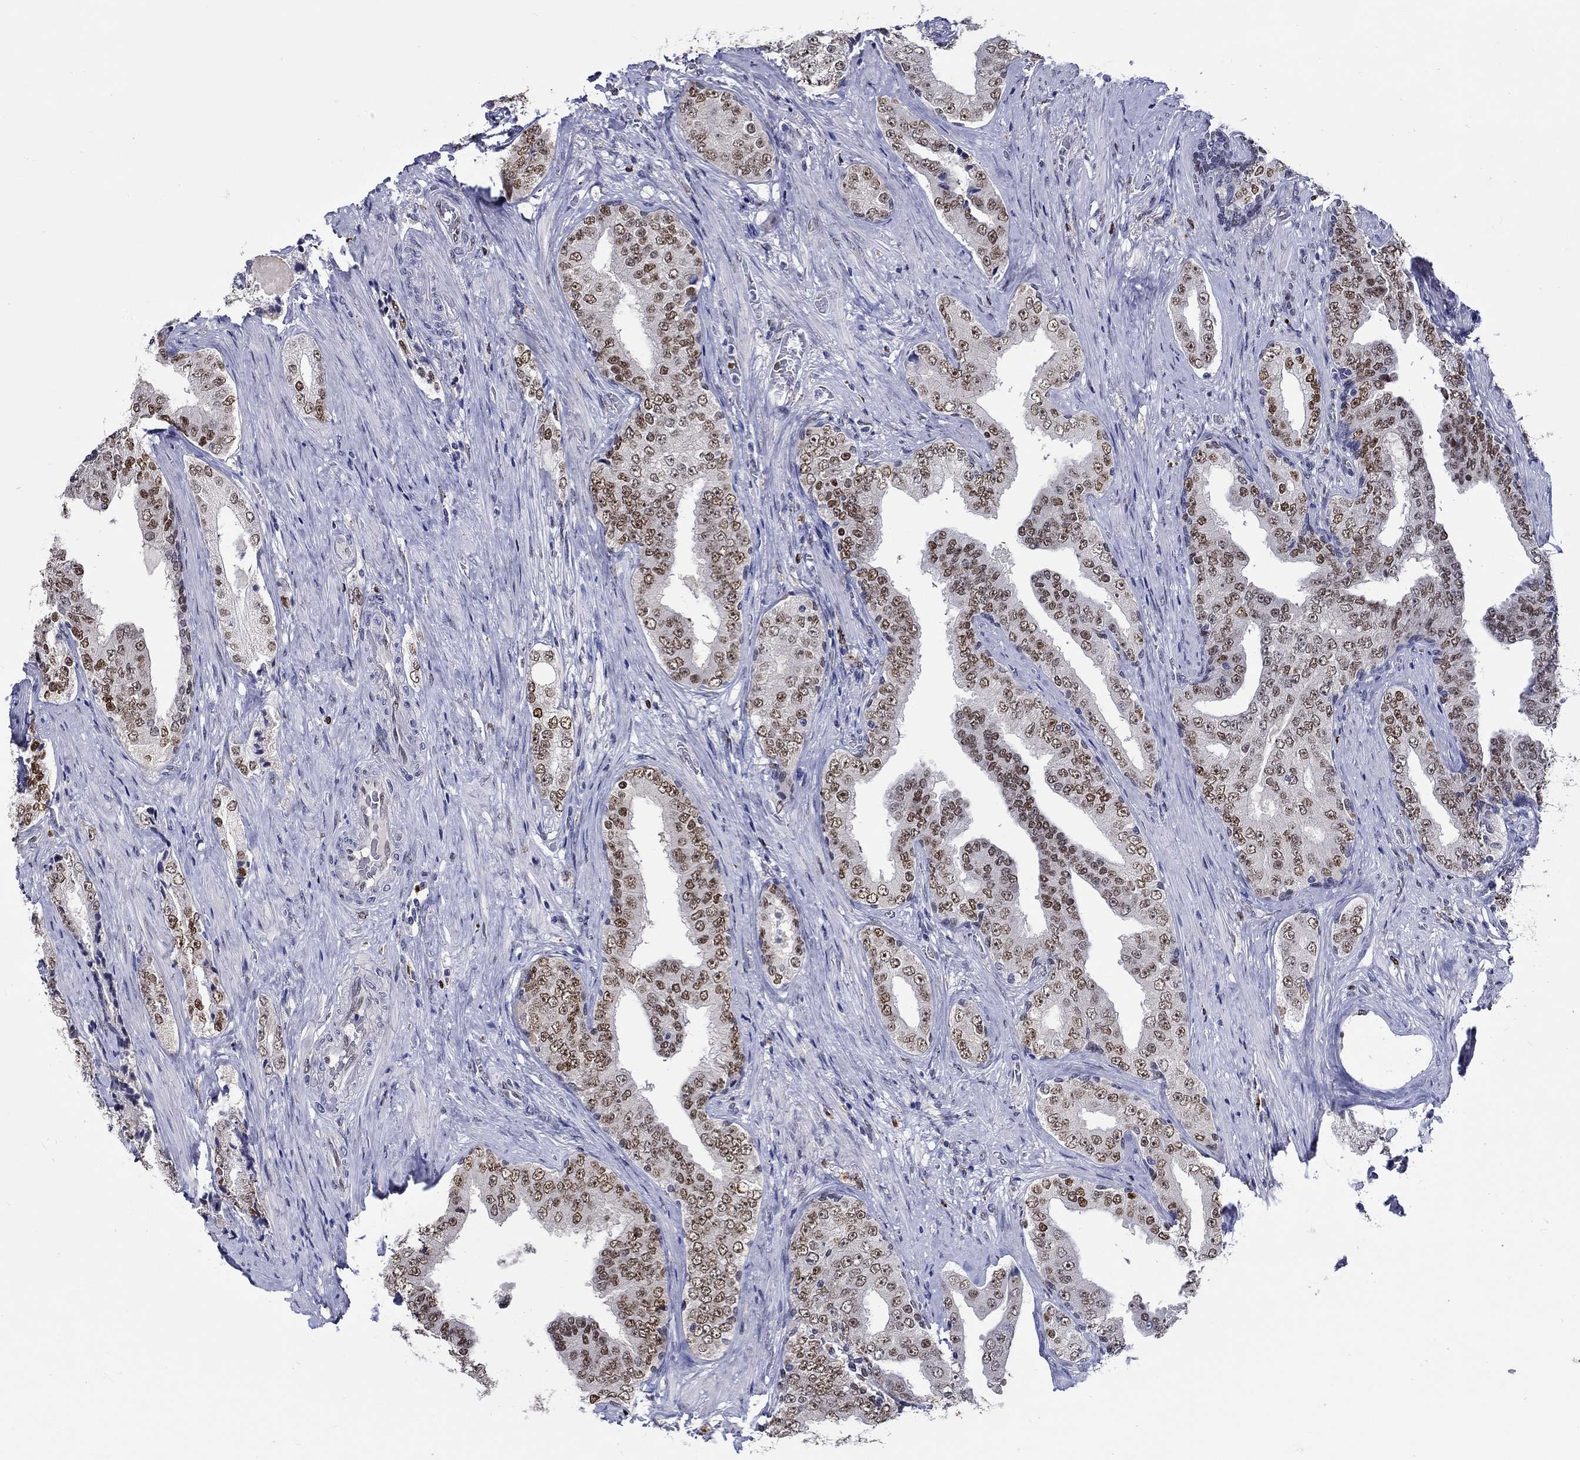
{"staining": {"intensity": "moderate", "quantity": "25%-75%", "location": "nuclear"}, "tissue": "prostate cancer", "cell_type": "Tumor cells", "image_type": "cancer", "snomed": [{"axis": "morphology", "description": "Adenocarcinoma, Low grade"}, {"axis": "topography", "description": "Prostate and seminal vesicle, NOS"}], "caption": "Immunohistochemistry (IHC) of prostate cancer (low-grade adenocarcinoma) exhibits medium levels of moderate nuclear expression in approximately 25%-75% of tumor cells.", "gene": "GATA2", "patient": {"sex": "male", "age": 61}}